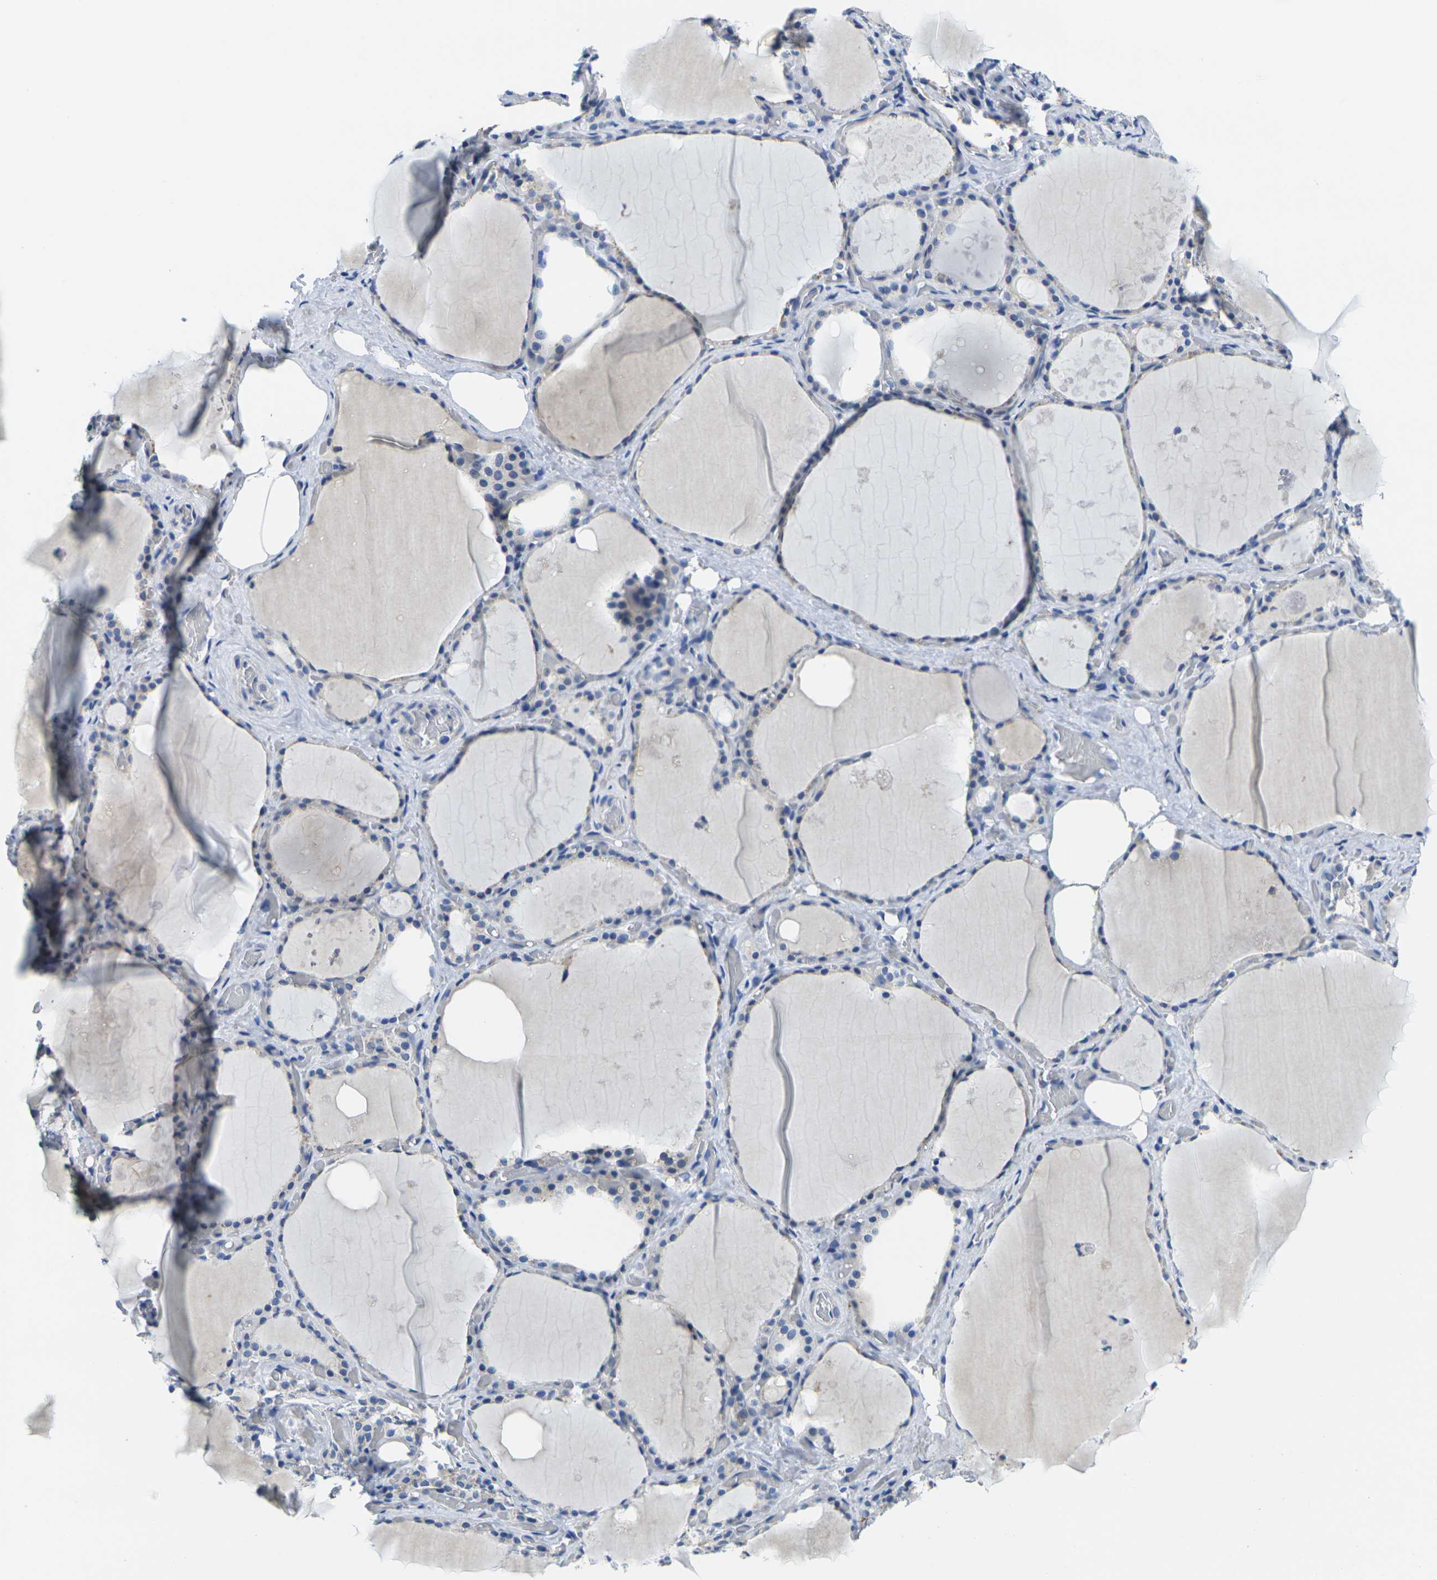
{"staining": {"intensity": "weak", "quantity": "<25%", "location": "cytoplasmic/membranous"}, "tissue": "thyroid gland", "cell_type": "Glandular cells", "image_type": "normal", "snomed": [{"axis": "morphology", "description": "Normal tissue, NOS"}, {"axis": "topography", "description": "Thyroid gland"}], "caption": "Immunohistochemistry (IHC) micrograph of normal thyroid gland: human thyroid gland stained with DAB (3,3'-diaminobenzidine) shows no significant protein staining in glandular cells.", "gene": "CRK", "patient": {"sex": "male", "age": 61}}